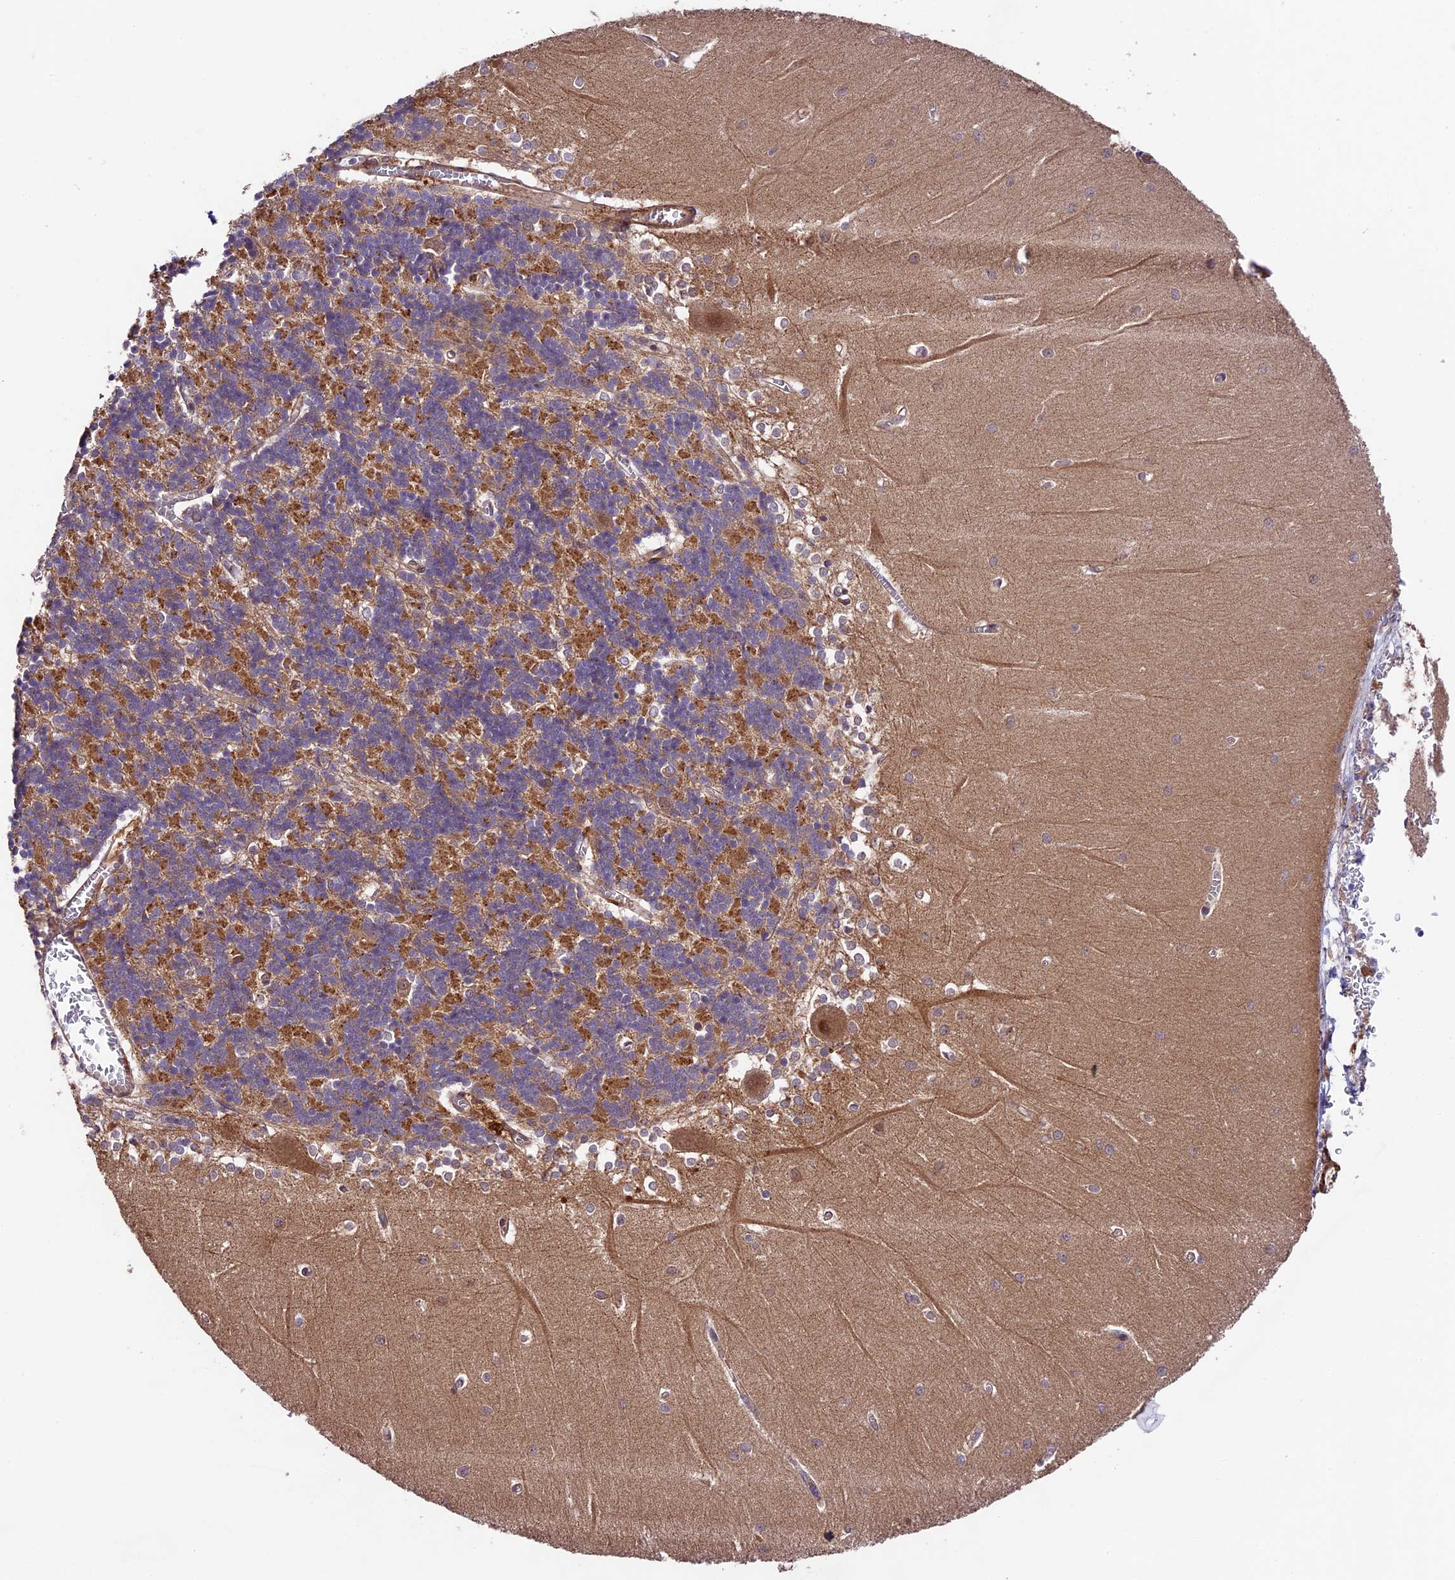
{"staining": {"intensity": "moderate", "quantity": ">75%", "location": "cytoplasmic/membranous"}, "tissue": "cerebellum", "cell_type": "Cells in granular layer", "image_type": "normal", "snomed": [{"axis": "morphology", "description": "Normal tissue, NOS"}, {"axis": "topography", "description": "Cerebellum"}], "caption": "Human cerebellum stained for a protein (brown) demonstrates moderate cytoplasmic/membranous positive staining in approximately >75% of cells in granular layer.", "gene": "LSM7", "patient": {"sex": "male", "age": 37}}